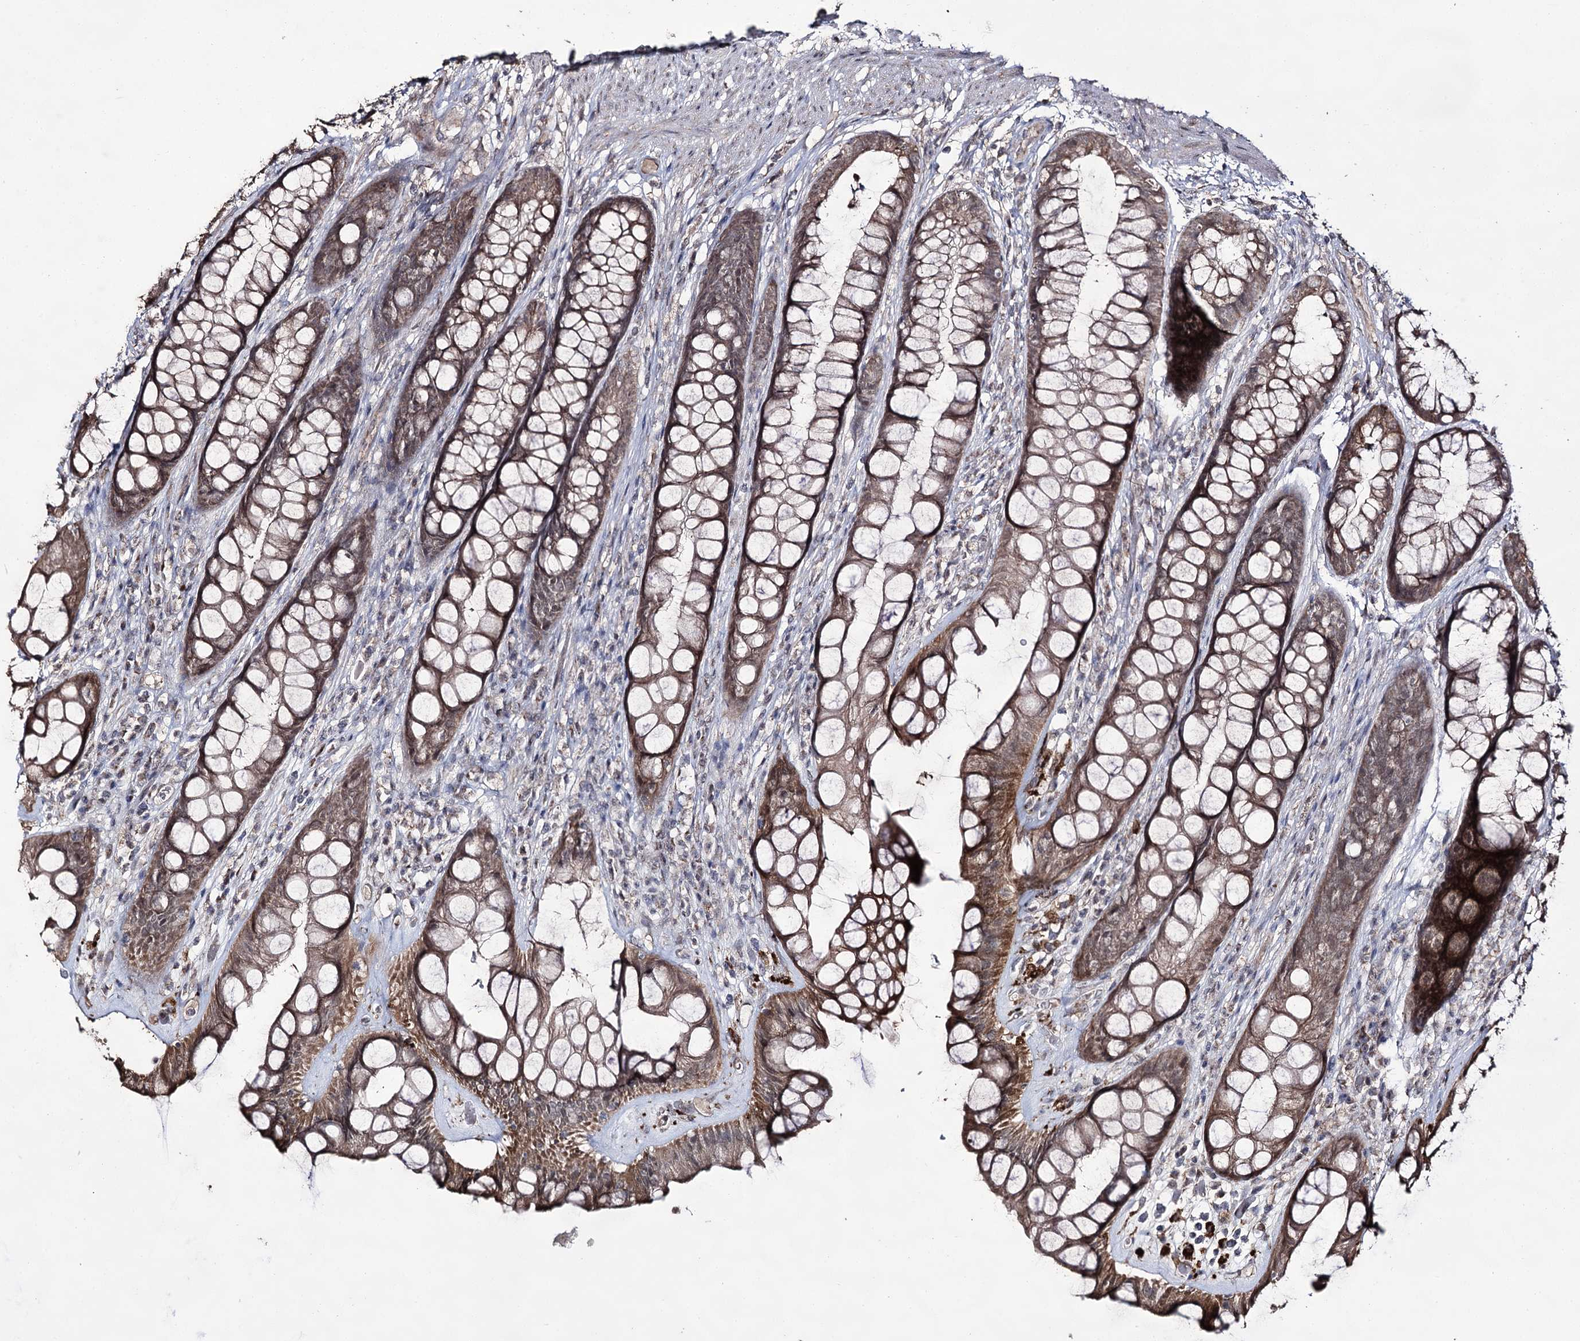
{"staining": {"intensity": "strong", "quantity": "25%-75%", "location": "cytoplasmic/membranous,nuclear"}, "tissue": "rectum", "cell_type": "Glandular cells", "image_type": "normal", "snomed": [{"axis": "morphology", "description": "Normal tissue, NOS"}, {"axis": "topography", "description": "Rectum"}], "caption": "Immunohistochemical staining of unremarkable rectum demonstrates strong cytoplasmic/membranous,nuclear protein staining in about 25%-75% of glandular cells.", "gene": "ACTR6", "patient": {"sex": "male", "age": 74}}